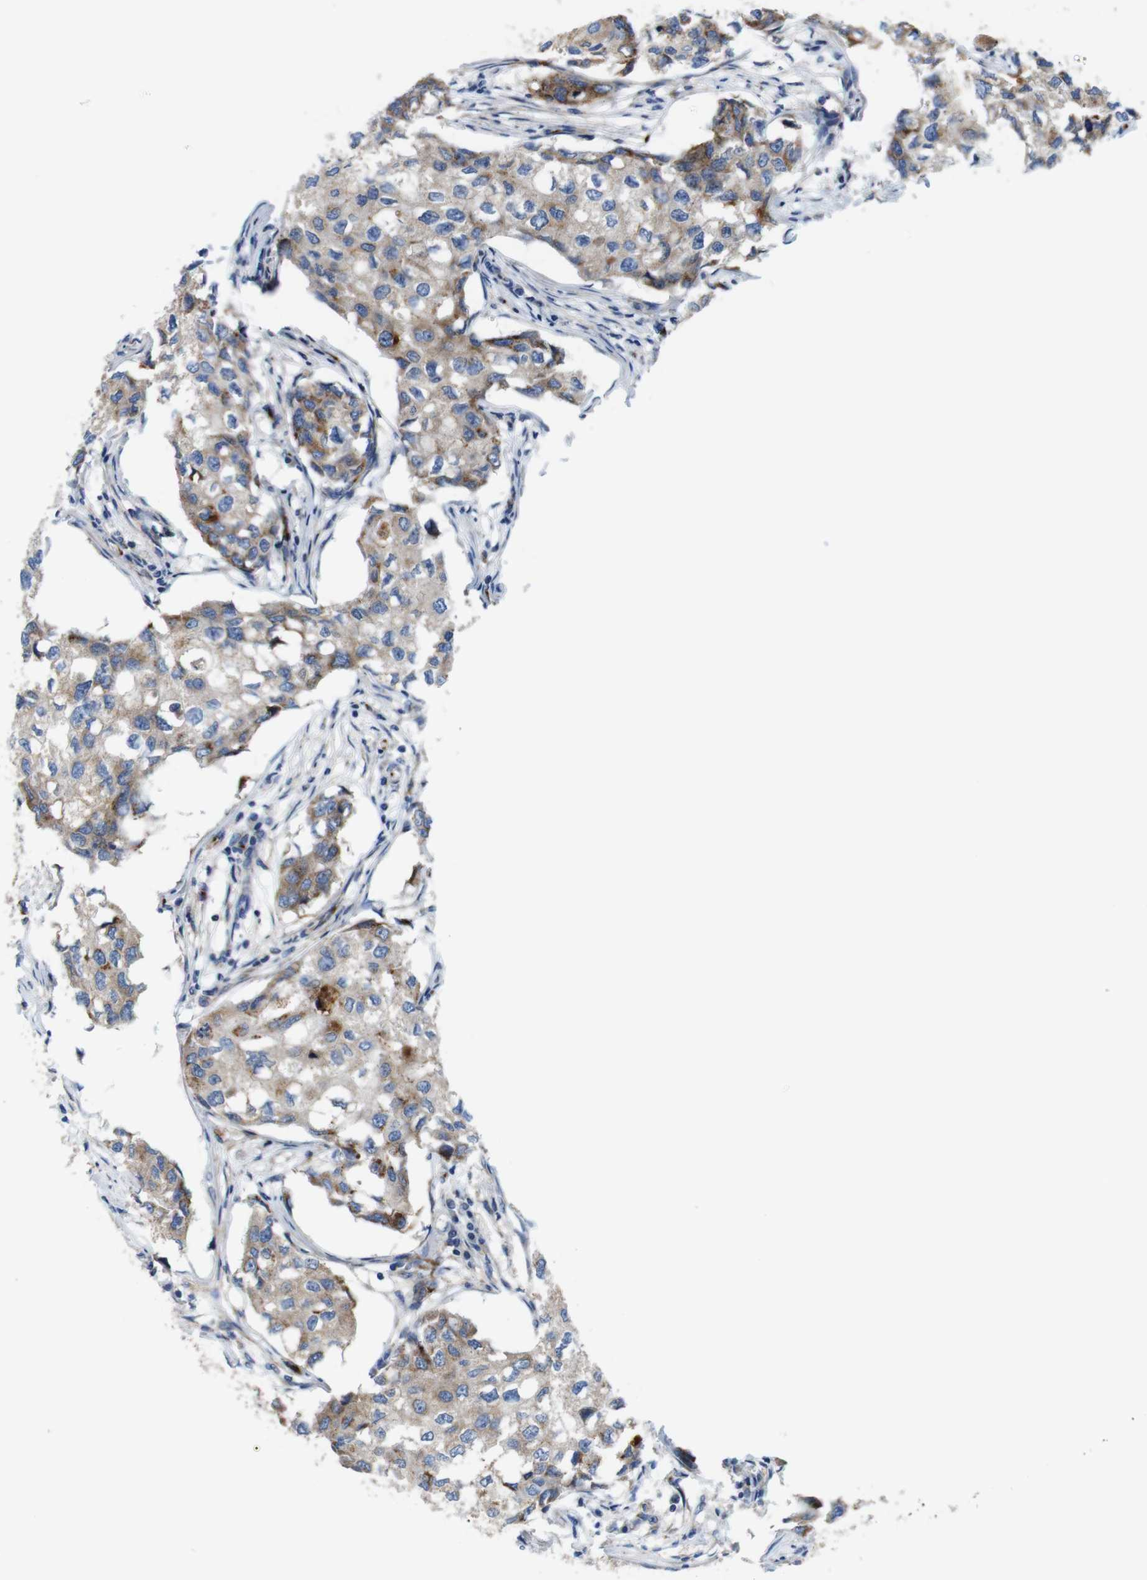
{"staining": {"intensity": "moderate", "quantity": ">75%", "location": "cytoplasmic/membranous"}, "tissue": "breast cancer", "cell_type": "Tumor cells", "image_type": "cancer", "snomed": [{"axis": "morphology", "description": "Duct carcinoma"}, {"axis": "topography", "description": "Breast"}], "caption": "Immunohistochemistry (IHC) (DAB) staining of human breast invasive ductal carcinoma shows moderate cytoplasmic/membranous protein expression in approximately >75% of tumor cells.", "gene": "EFCAB14", "patient": {"sex": "female", "age": 27}}